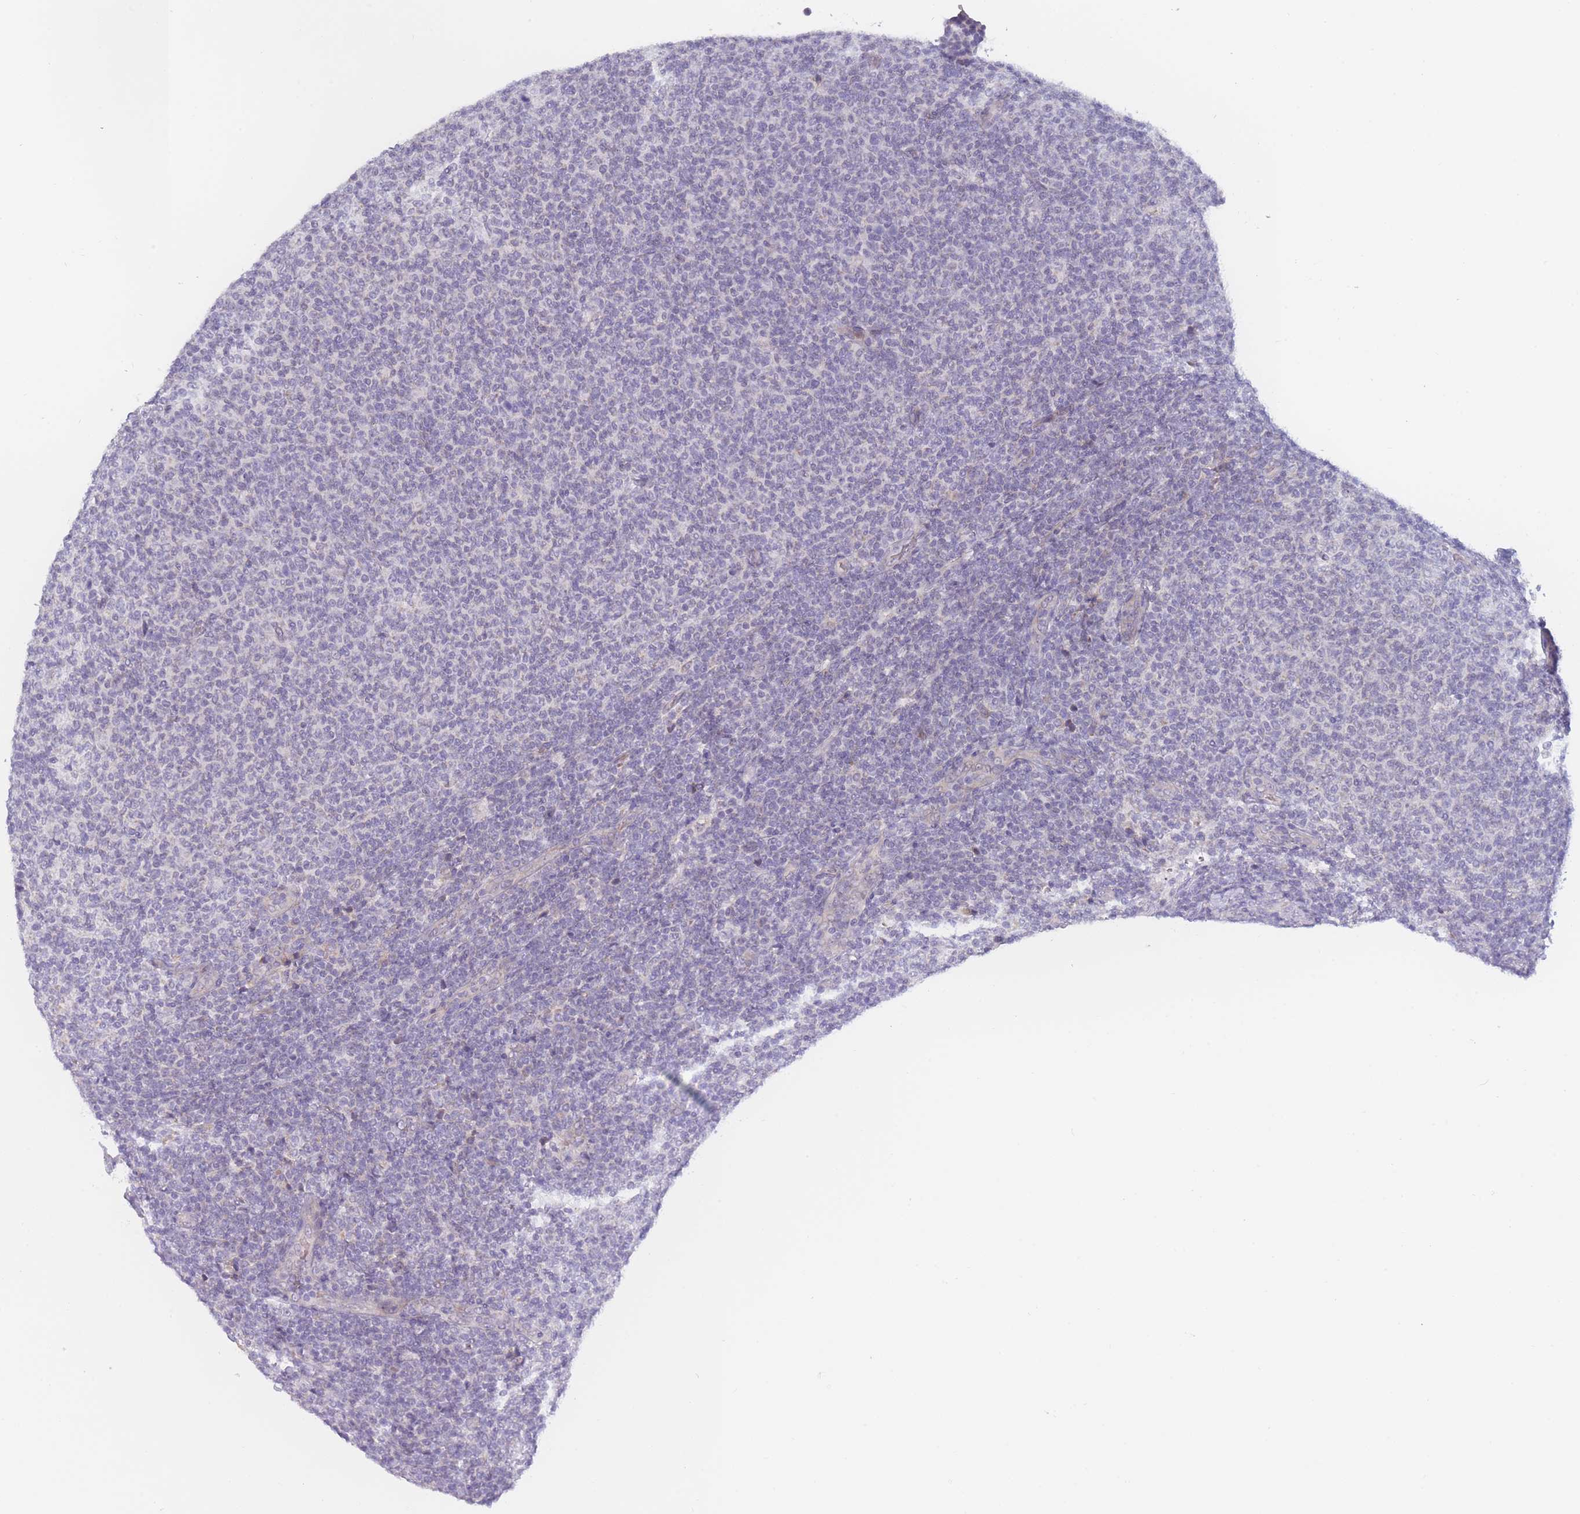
{"staining": {"intensity": "negative", "quantity": "none", "location": "none"}, "tissue": "lymphoma", "cell_type": "Tumor cells", "image_type": "cancer", "snomed": [{"axis": "morphology", "description": "Malignant lymphoma, non-Hodgkin's type, Low grade"}, {"axis": "topography", "description": "Lymph node"}], "caption": "Low-grade malignant lymphoma, non-Hodgkin's type was stained to show a protein in brown. There is no significant staining in tumor cells.", "gene": "FAM227B", "patient": {"sex": "male", "age": 66}}